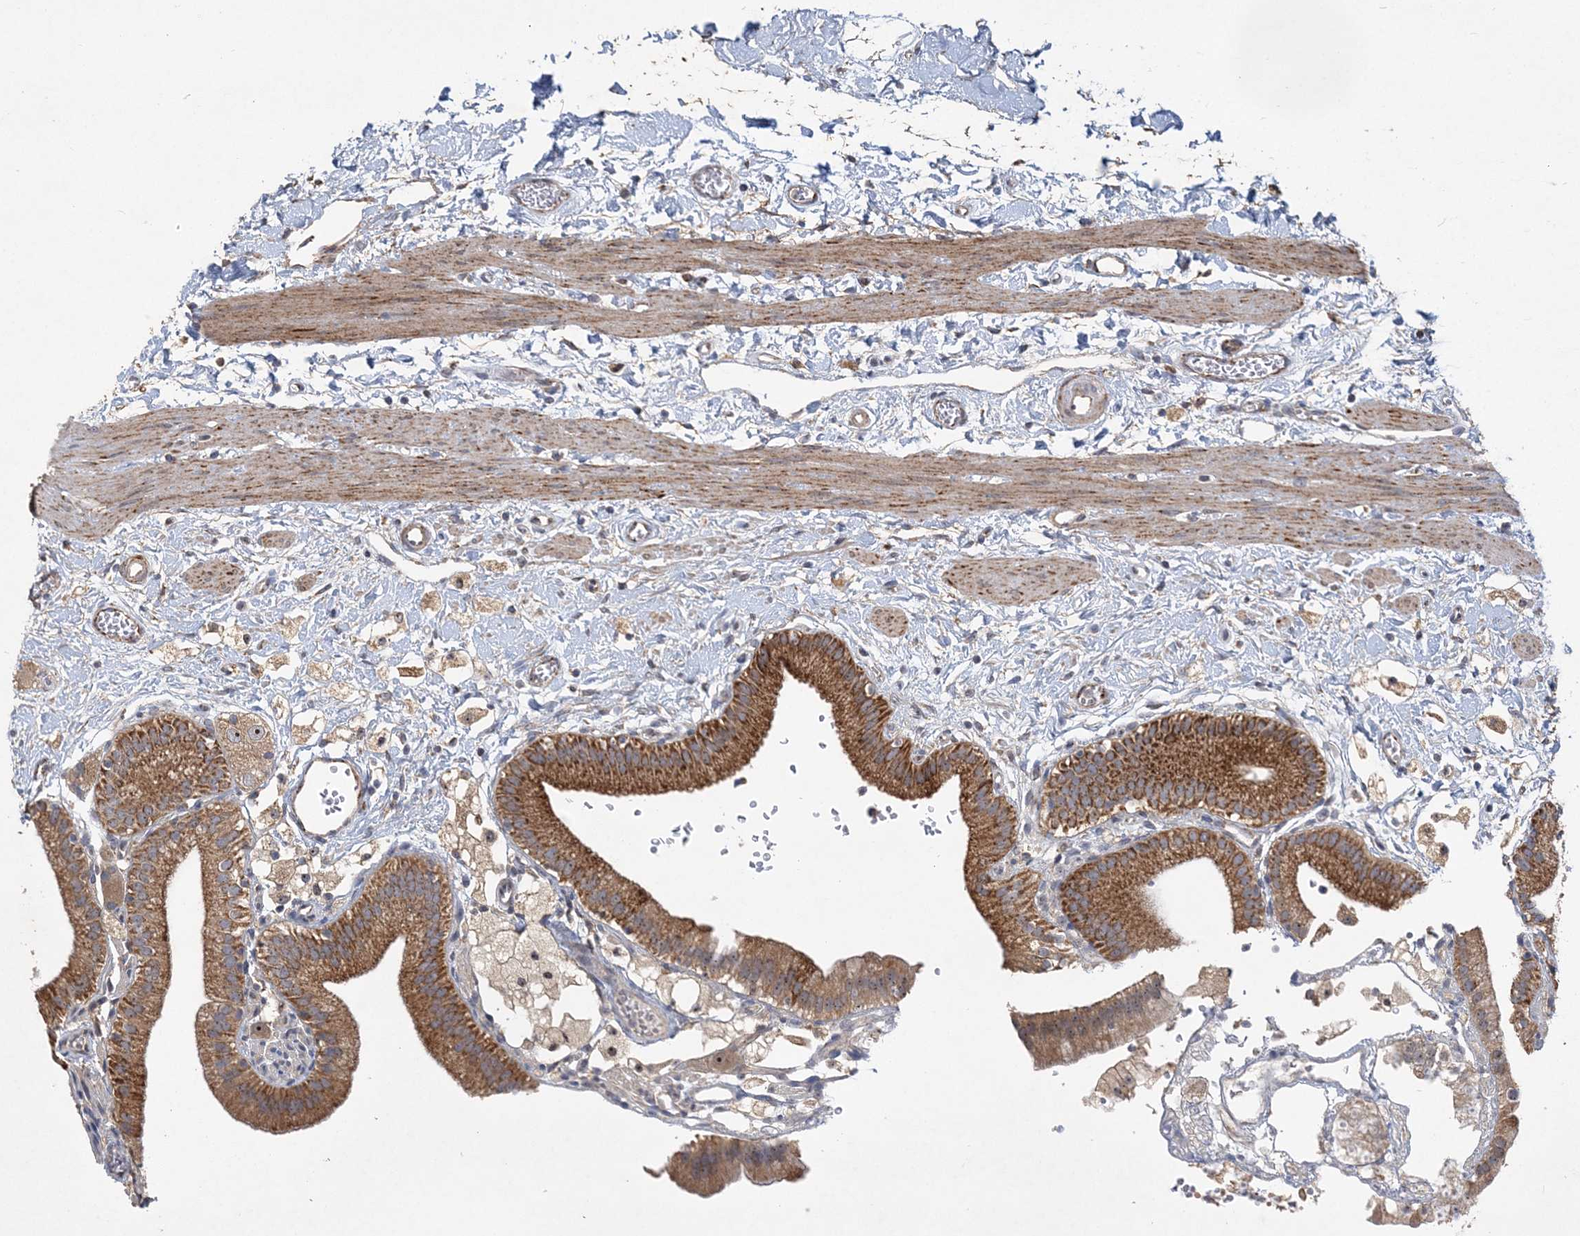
{"staining": {"intensity": "strong", "quantity": ">75%", "location": "cytoplasmic/membranous"}, "tissue": "gallbladder", "cell_type": "Glandular cells", "image_type": "normal", "snomed": [{"axis": "morphology", "description": "Normal tissue, NOS"}, {"axis": "topography", "description": "Gallbladder"}], "caption": "DAB (3,3'-diaminobenzidine) immunohistochemical staining of normal gallbladder exhibits strong cytoplasmic/membranous protein staining in approximately >75% of glandular cells.", "gene": "FEZ2", "patient": {"sex": "male", "age": 55}}